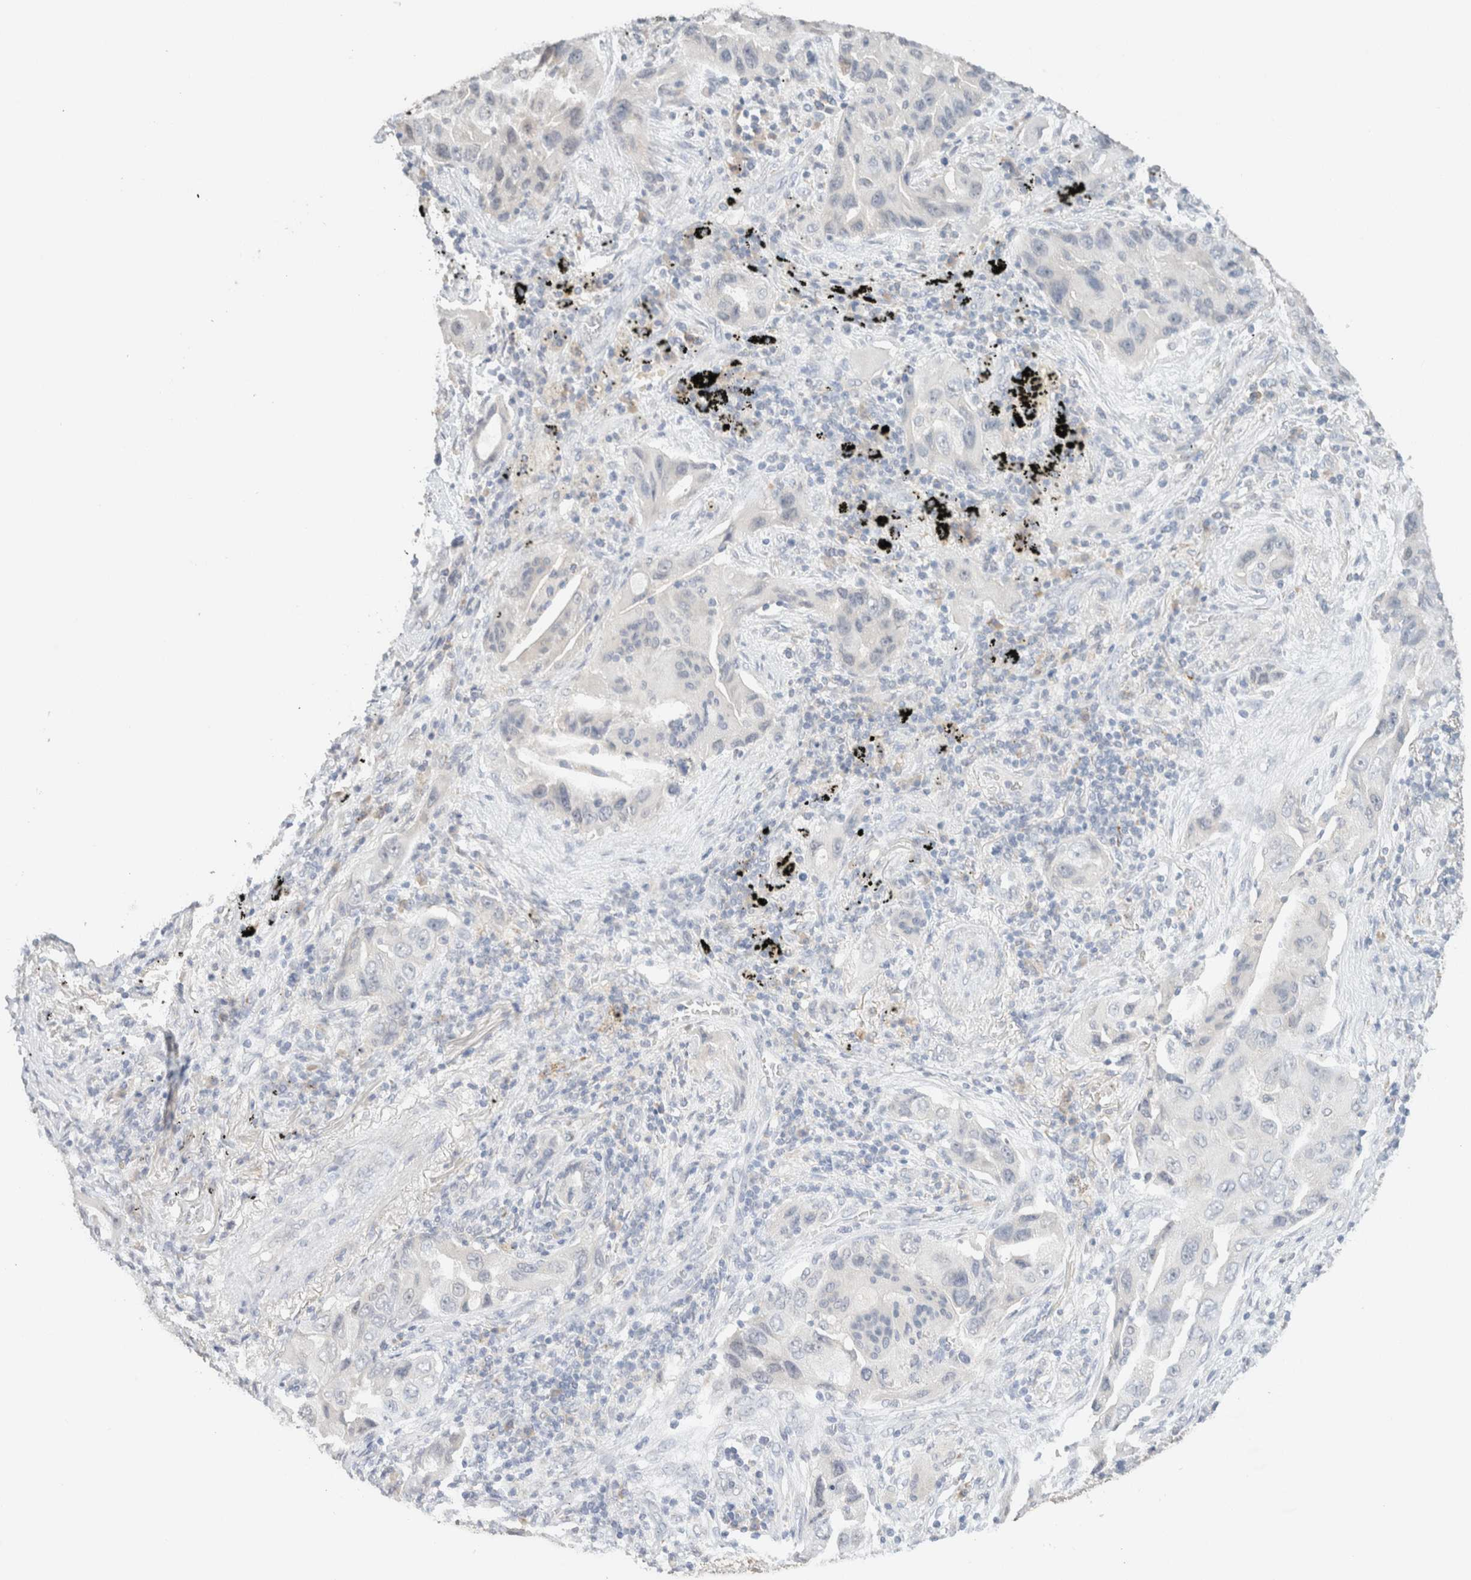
{"staining": {"intensity": "negative", "quantity": "none", "location": "none"}, "tissue": "lung cancer", "cell_type": "Tumor cells", "image_type": "cancer", "snomed": [{"axis": "morphology", "description": "Adenocarcinoma, NOS"}, {"axis": "topography", "description": "Lung"}], "caption": "This is an immunohistochemistry (IHC) histopathology image of human adenocarcinoma (lung). There is no positivity in tumor cells.", "gene": "CPA1", "patient": {"sex": "female", "age": 65}}